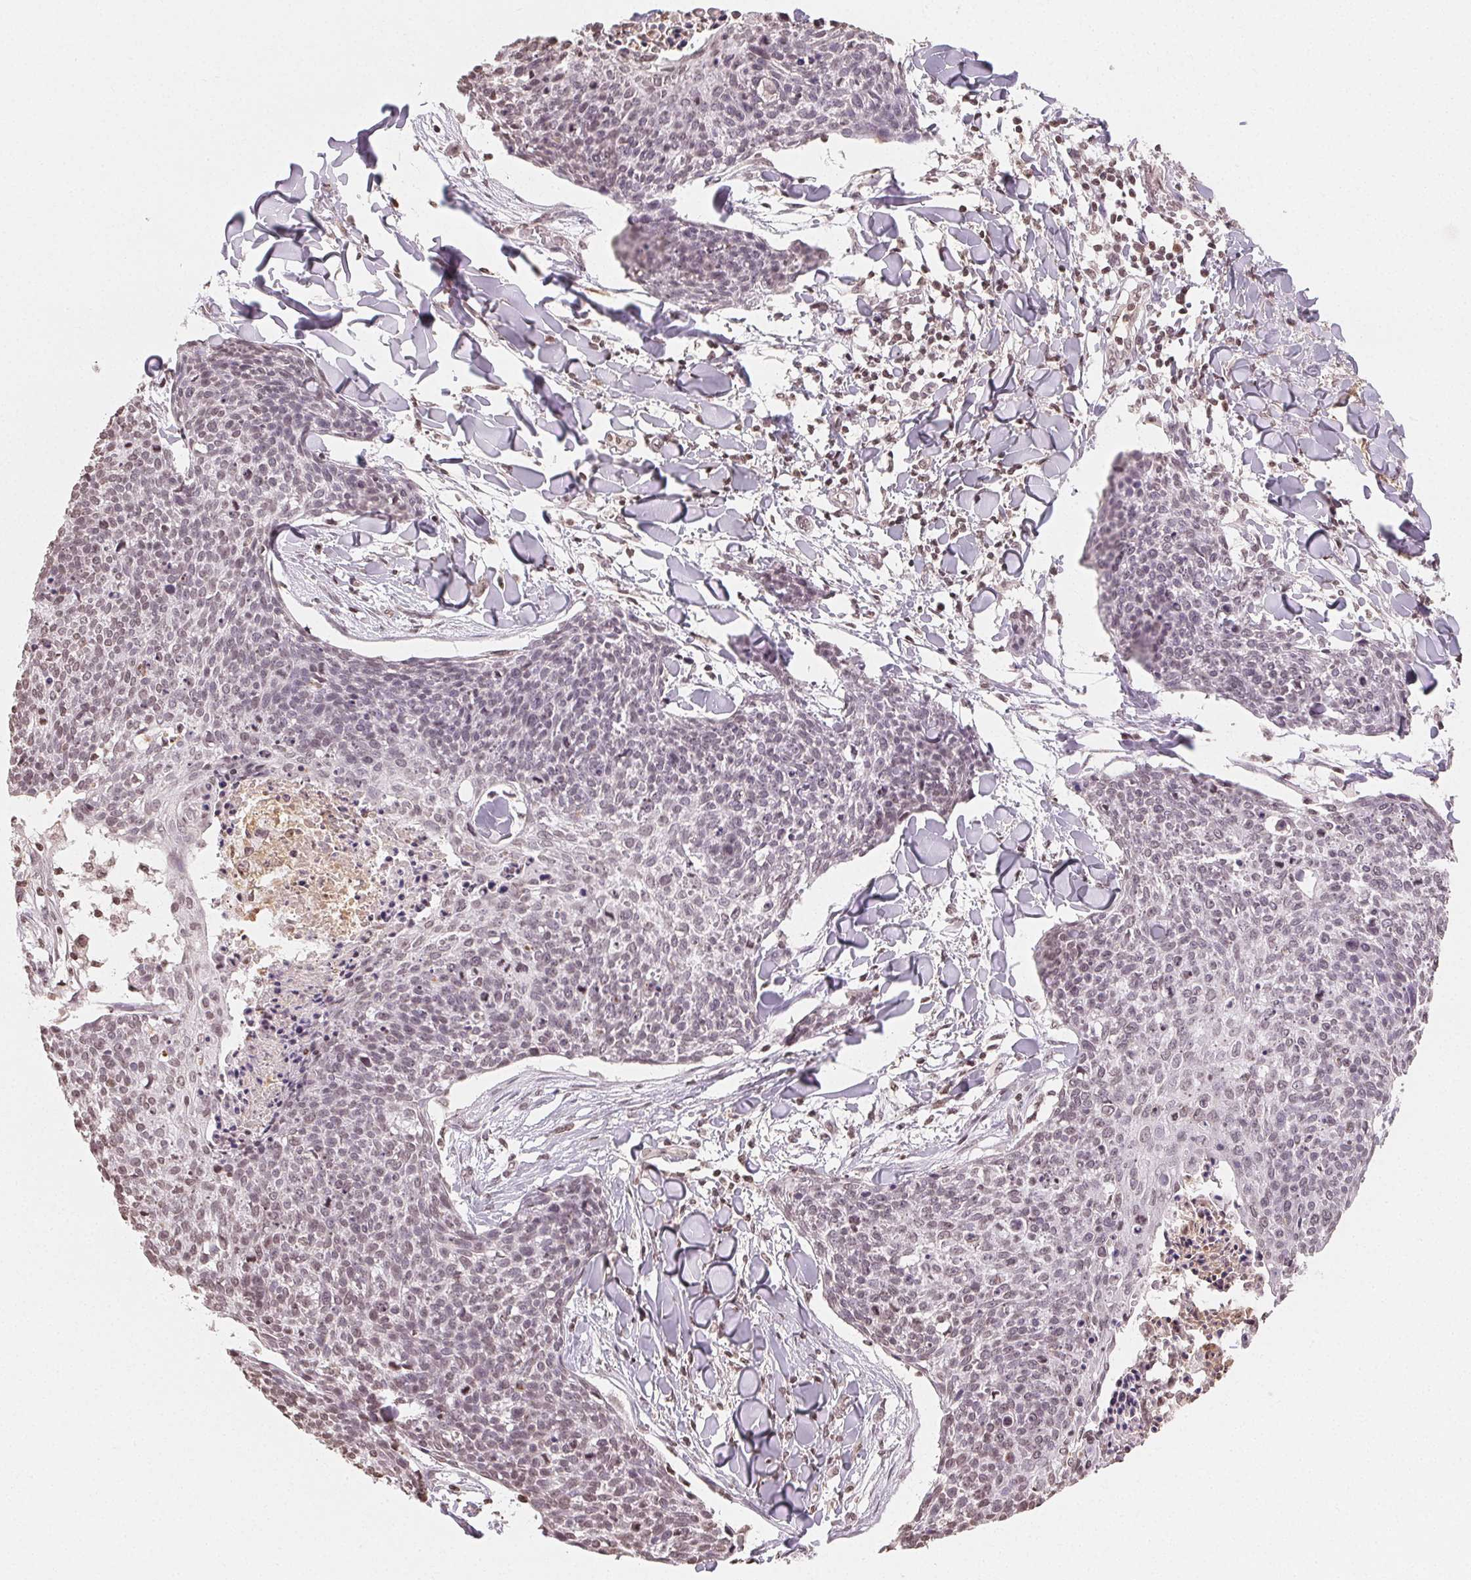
{"staining": {"intensity": "weak", "quantity": "<25%", "location": "nuclear"}, "tissue": "skin cancer", "cell_type": "Tumor cells", "image_type": "cancer", "snomed": [{"axis": "morphology", "description": "Squamous cell carcinoma, NOS"}, {"axis": "topography", "description": "Skin"}, {"axis": "topography", "description": "Vulva"}], "caption": "Immunohistochemistry photomicrograph of neoplastic tissue: squamous cell carcinoma (skin) stained with DAB shows no significant protein expression in tumor cells. (DAB immunohistochemistry visualized using brightfield microscopy, high magnification).", "gene": "TBP", "patient": {"sex": "female", "age": 75}}